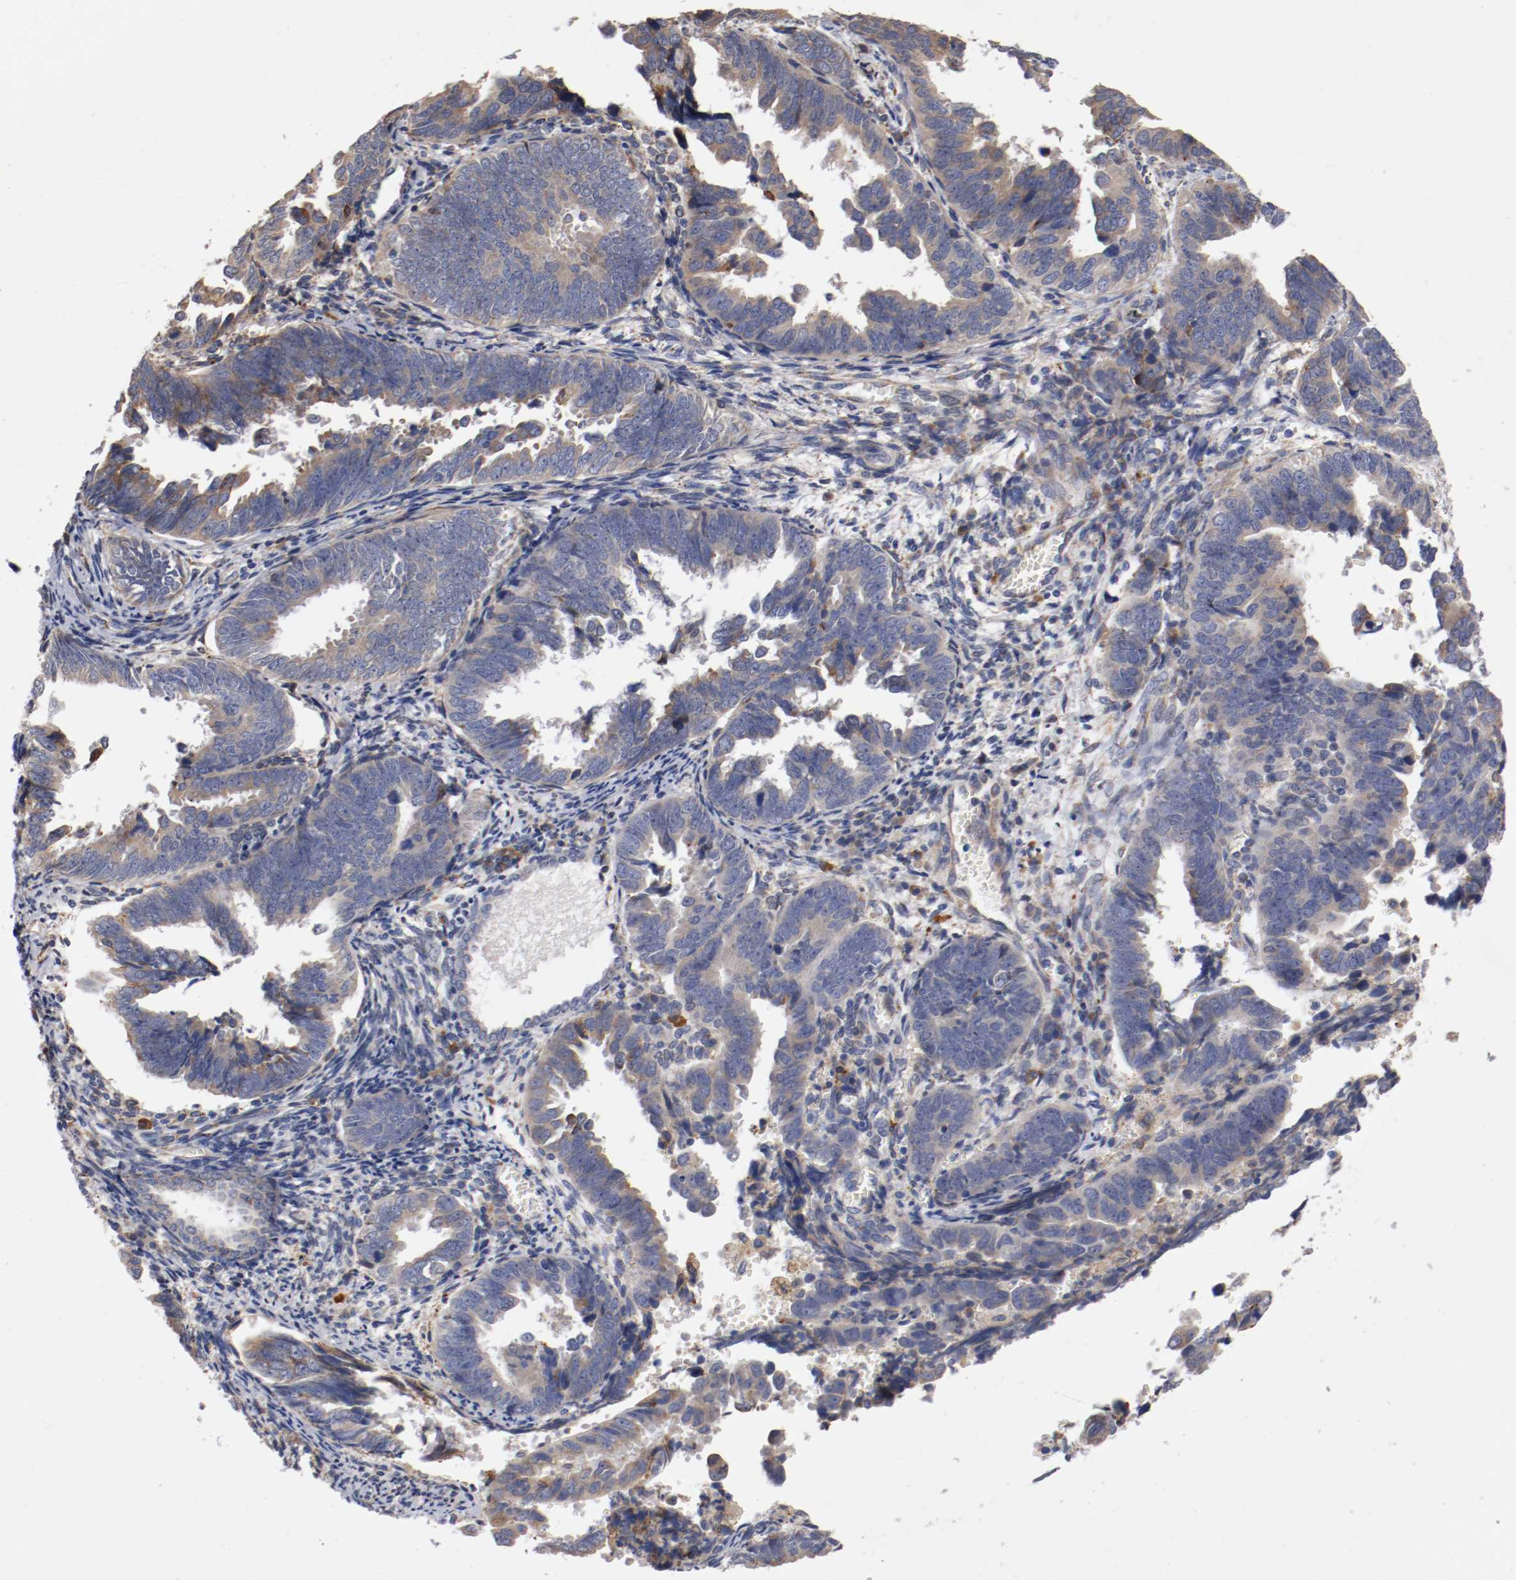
{"staining": {"intensity": "weak", "quantity": "25%-75%", "location": "cytoplasmic/membranous"}, "tissue": "endometrial cancer", "cell_type": "Tumor cells", "image_type": "cancer", "snomed": [{"axis": "morphology", "description": "Adenocarcinoma, NOS"}, {"axis": "topography", "description": "Endometrium"}], "caption": "This histopathology image demonstrates endometrial adenocarcinoma stained with immunohistochemistry to label a protein in brown. The cytoplasmic/membranous of tumor cells show weak positivity for the protein. Nuclei are counter-stained blue.", "gene": "TNFSF13", "patient": {"sex": "female", "age": 75}}